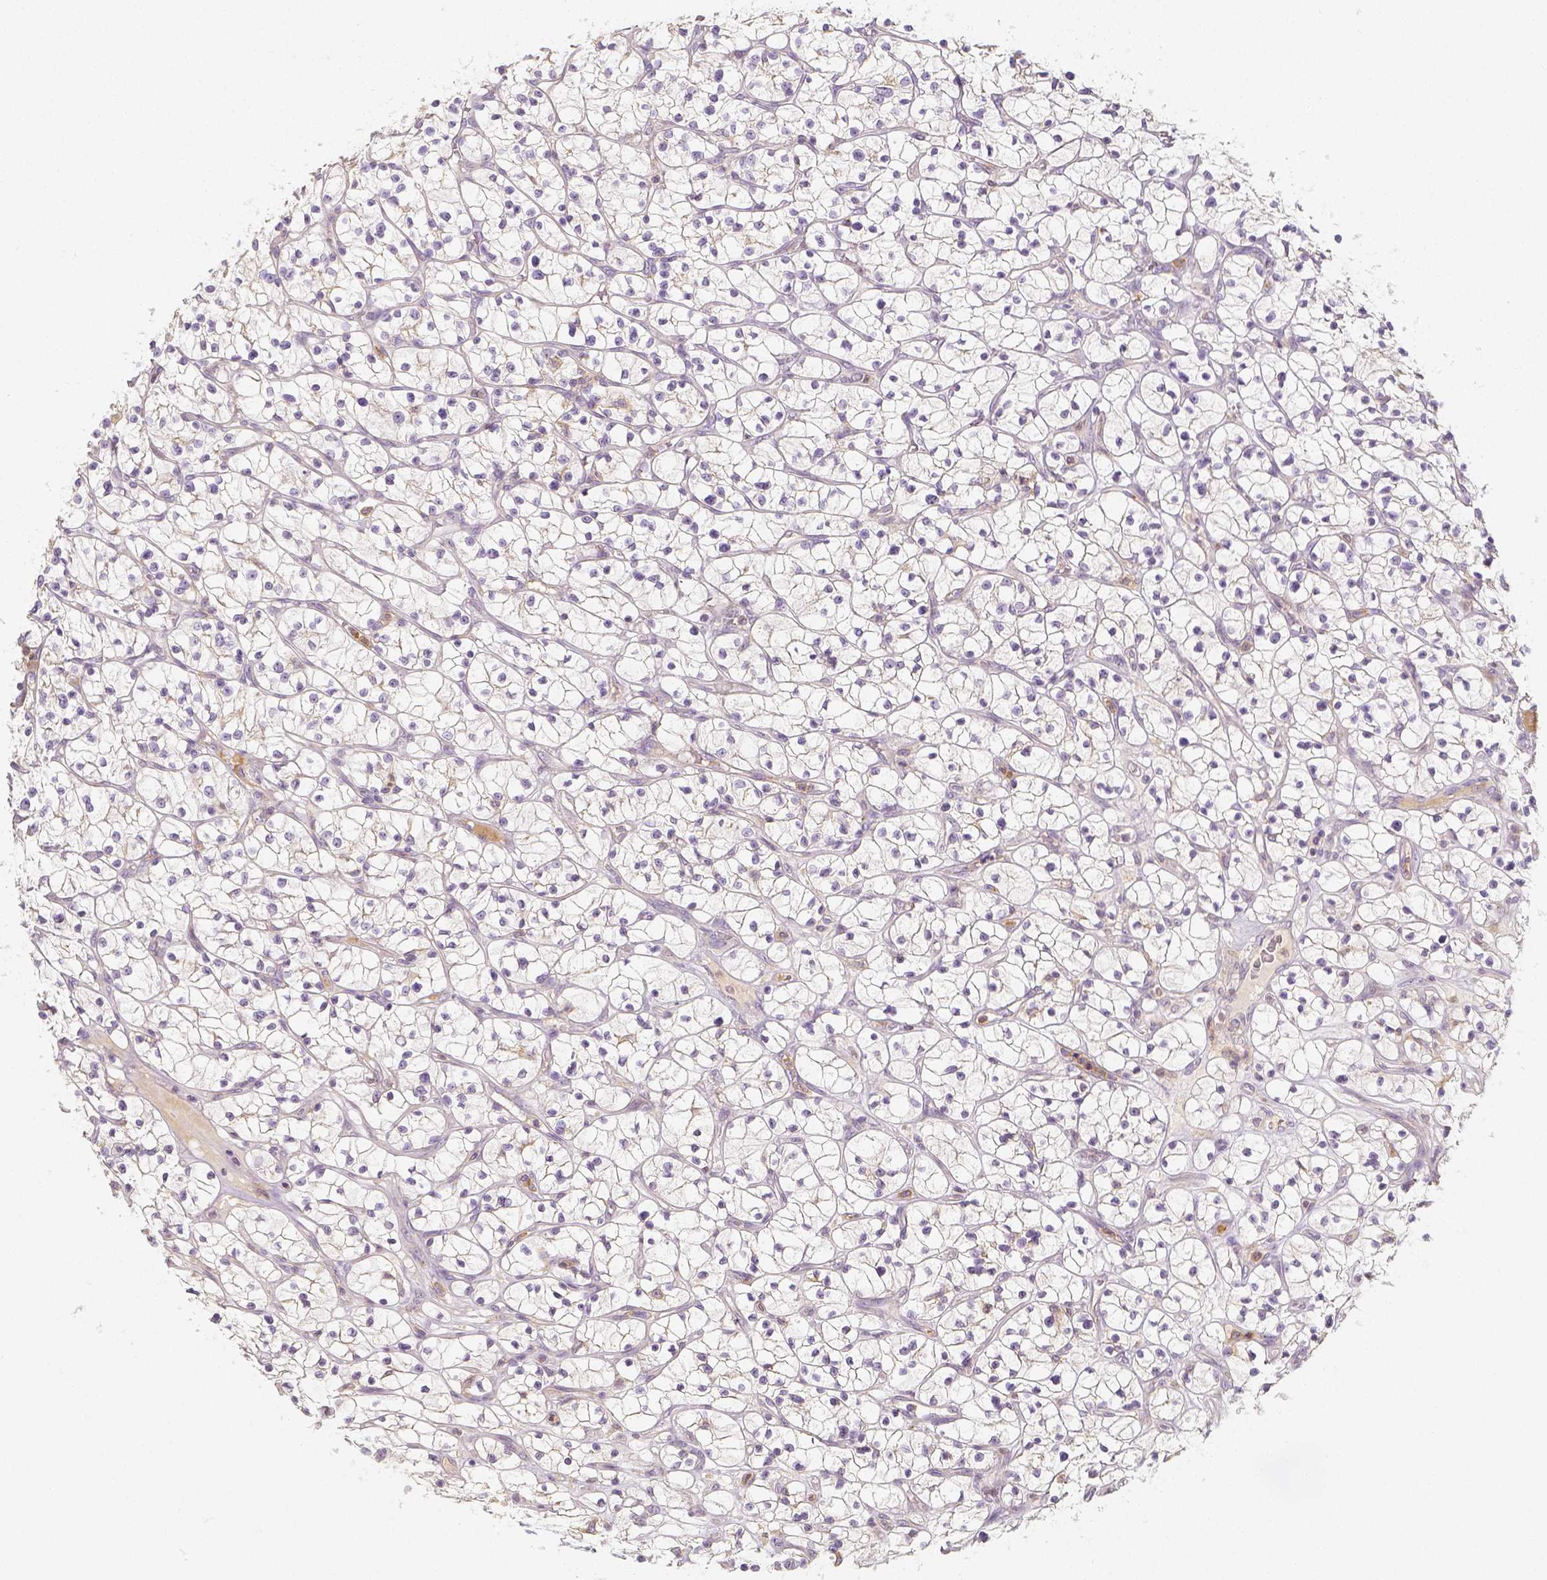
{"staining": {"intensity": "negative", "quantity": "none", "location": "none"}, "tissue": "renal cancer", "cell_type": "Tumor cells", "image_type": "cancer", "snomed": [{"axis": "morphology", "description": "Adenocarcinoma, NOS"}, {"axis": "topography", "description": "Kidney"}], "caption": "IHC image of renal adenocarcinoma stained for a protein (brown), which shows no positivity in tumor cells. (DAB (3,3'-diaminobenzidine) immunohistochemistry (IHC) visualized using brightfield microscopy, high magnification).", "gene": "PTPRJ", "patient": {"sex": "female", "age": 64}}